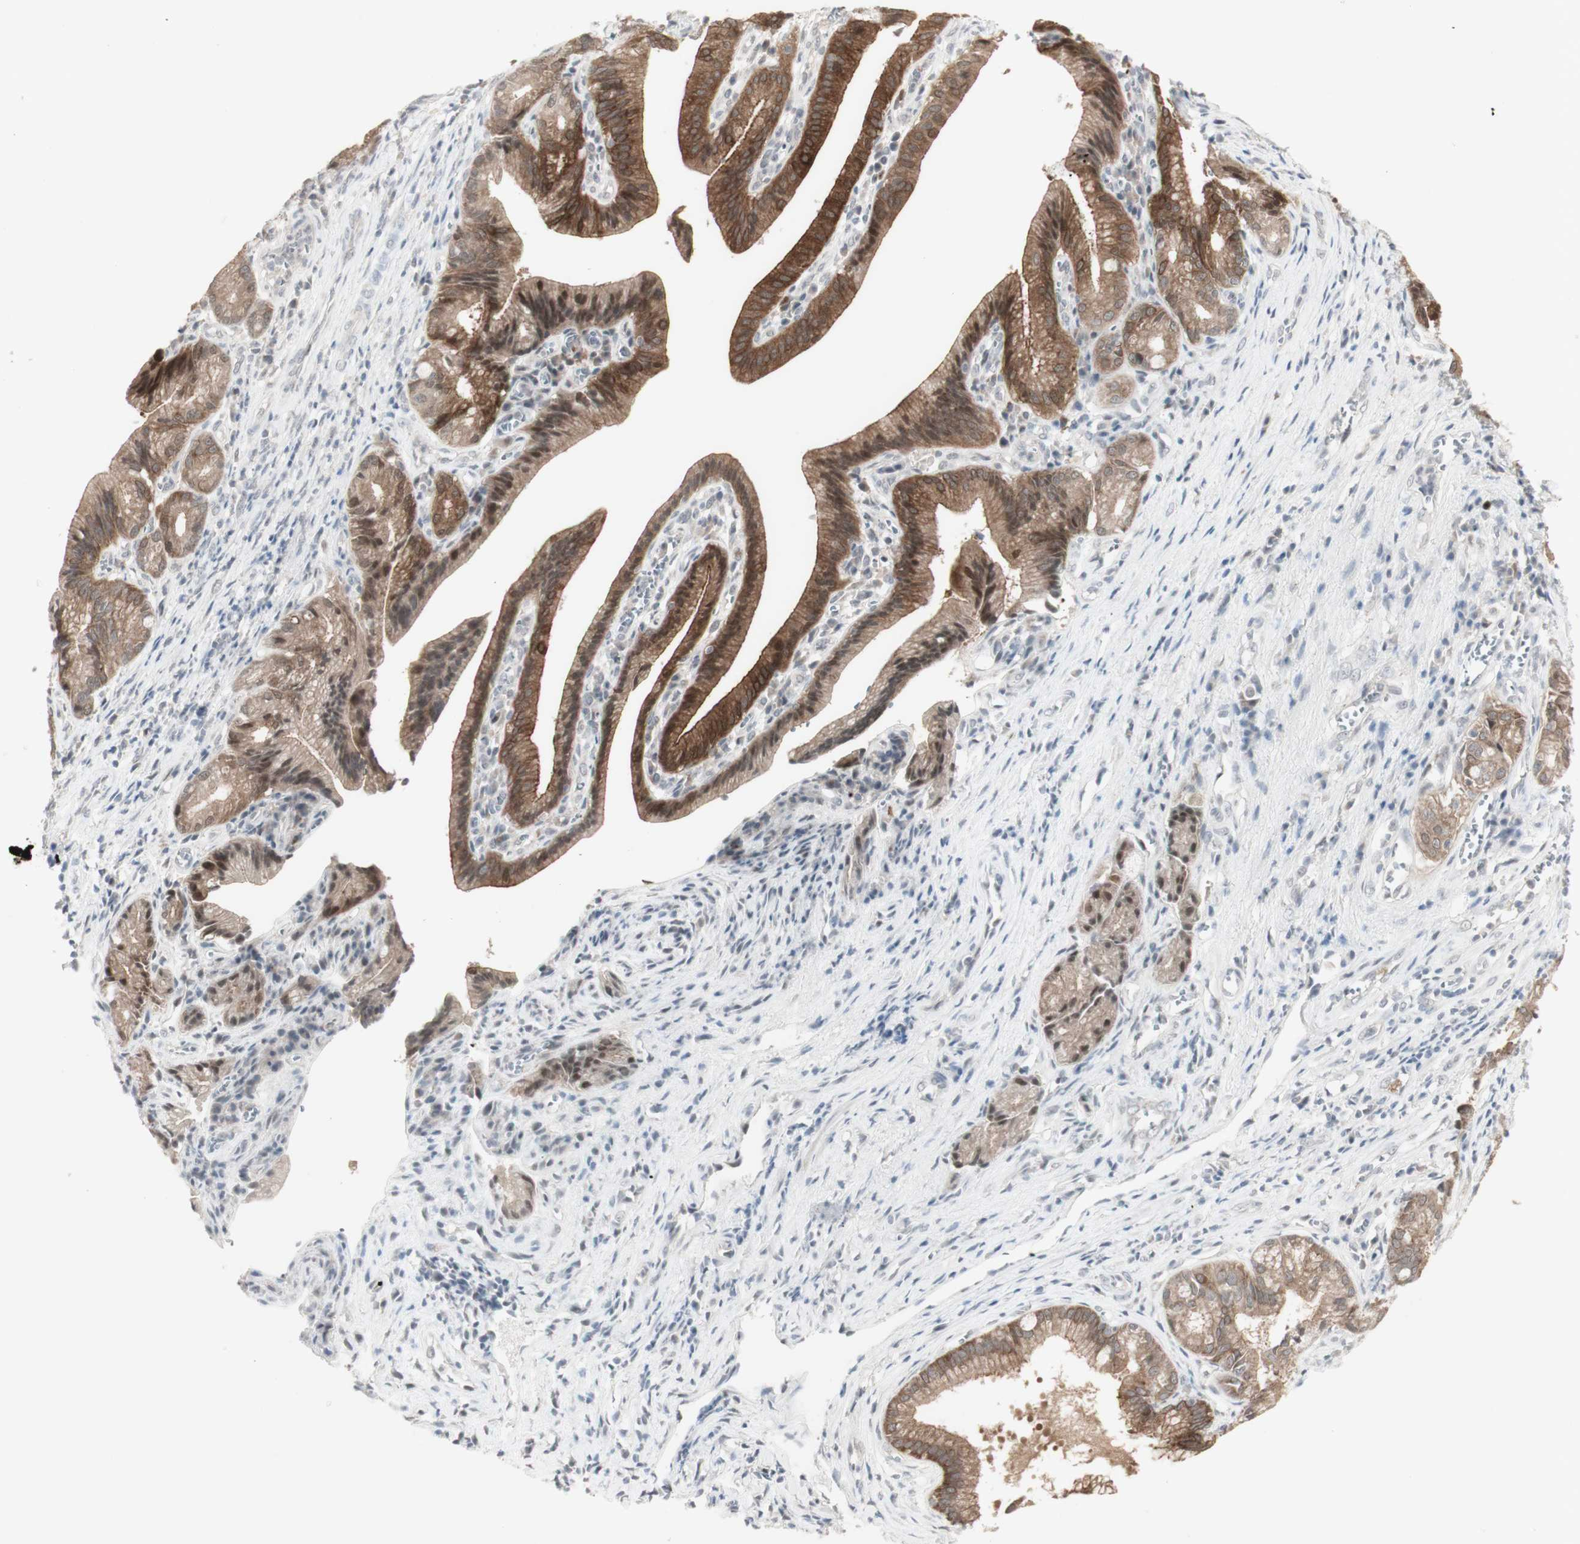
{"staining": {"intensity": "strong", "quantity": ">75%", "location": "cytoplasmic/membranous"}, "tissue": "pancreatic cancer", "cell_type": "Tumor cells", "image_type": "cancer", "snomed": [{"axis": "morphology", "description": "Adenocarcinoma, NOS"}, {"axis": "topography", "description": "Pancreas"}], "caption": "Adenocarcinoma (pancreatic) stained with a brown dye demonstrates strong cytoplasmic/membranous positive expression in about >75% of tumor cells.", "gene": "C1orf116", "patient": {"sex": "female", "age": 75}}